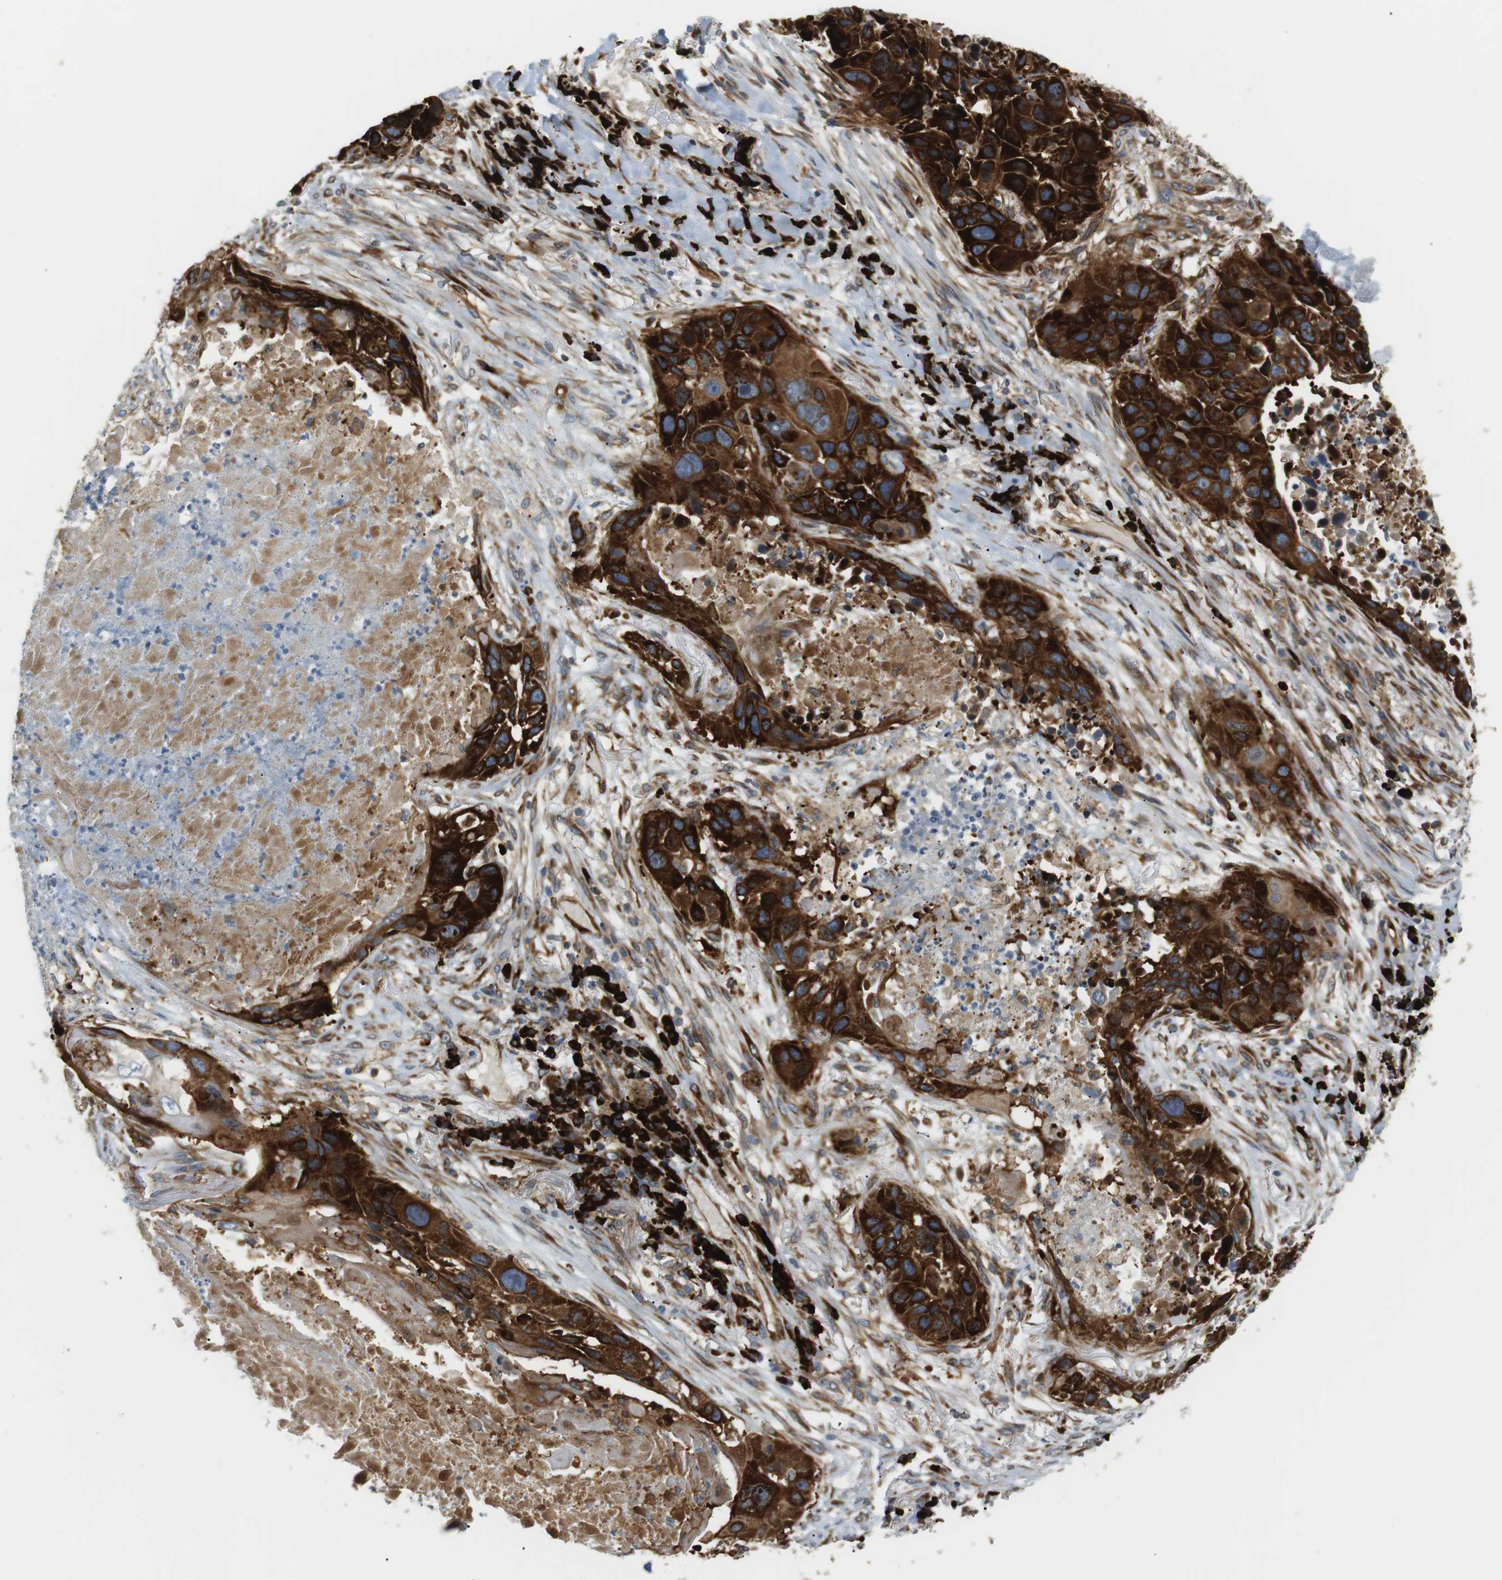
{"staining": {"intensity": "strong", "quantity": ">75%", "location": "cytoplasmic/membranous"}, "tissue": "lung cancer", "cell_type": "Tumor cells", "image_type": "cancer", "snomed": [{"axis": "morphology", "description": "Squamous cell carcinoma, NOS"}, {"axis": "topography", "description": "Lung"}], "caption": "The histopathology image exhibits staining of lung cancer, revealing strong cytoplasmic/membranous protein staining (brown color) within tumor cells.", "gene": "TMEM200A", "patient": {"sex": "male", "age": 57}}